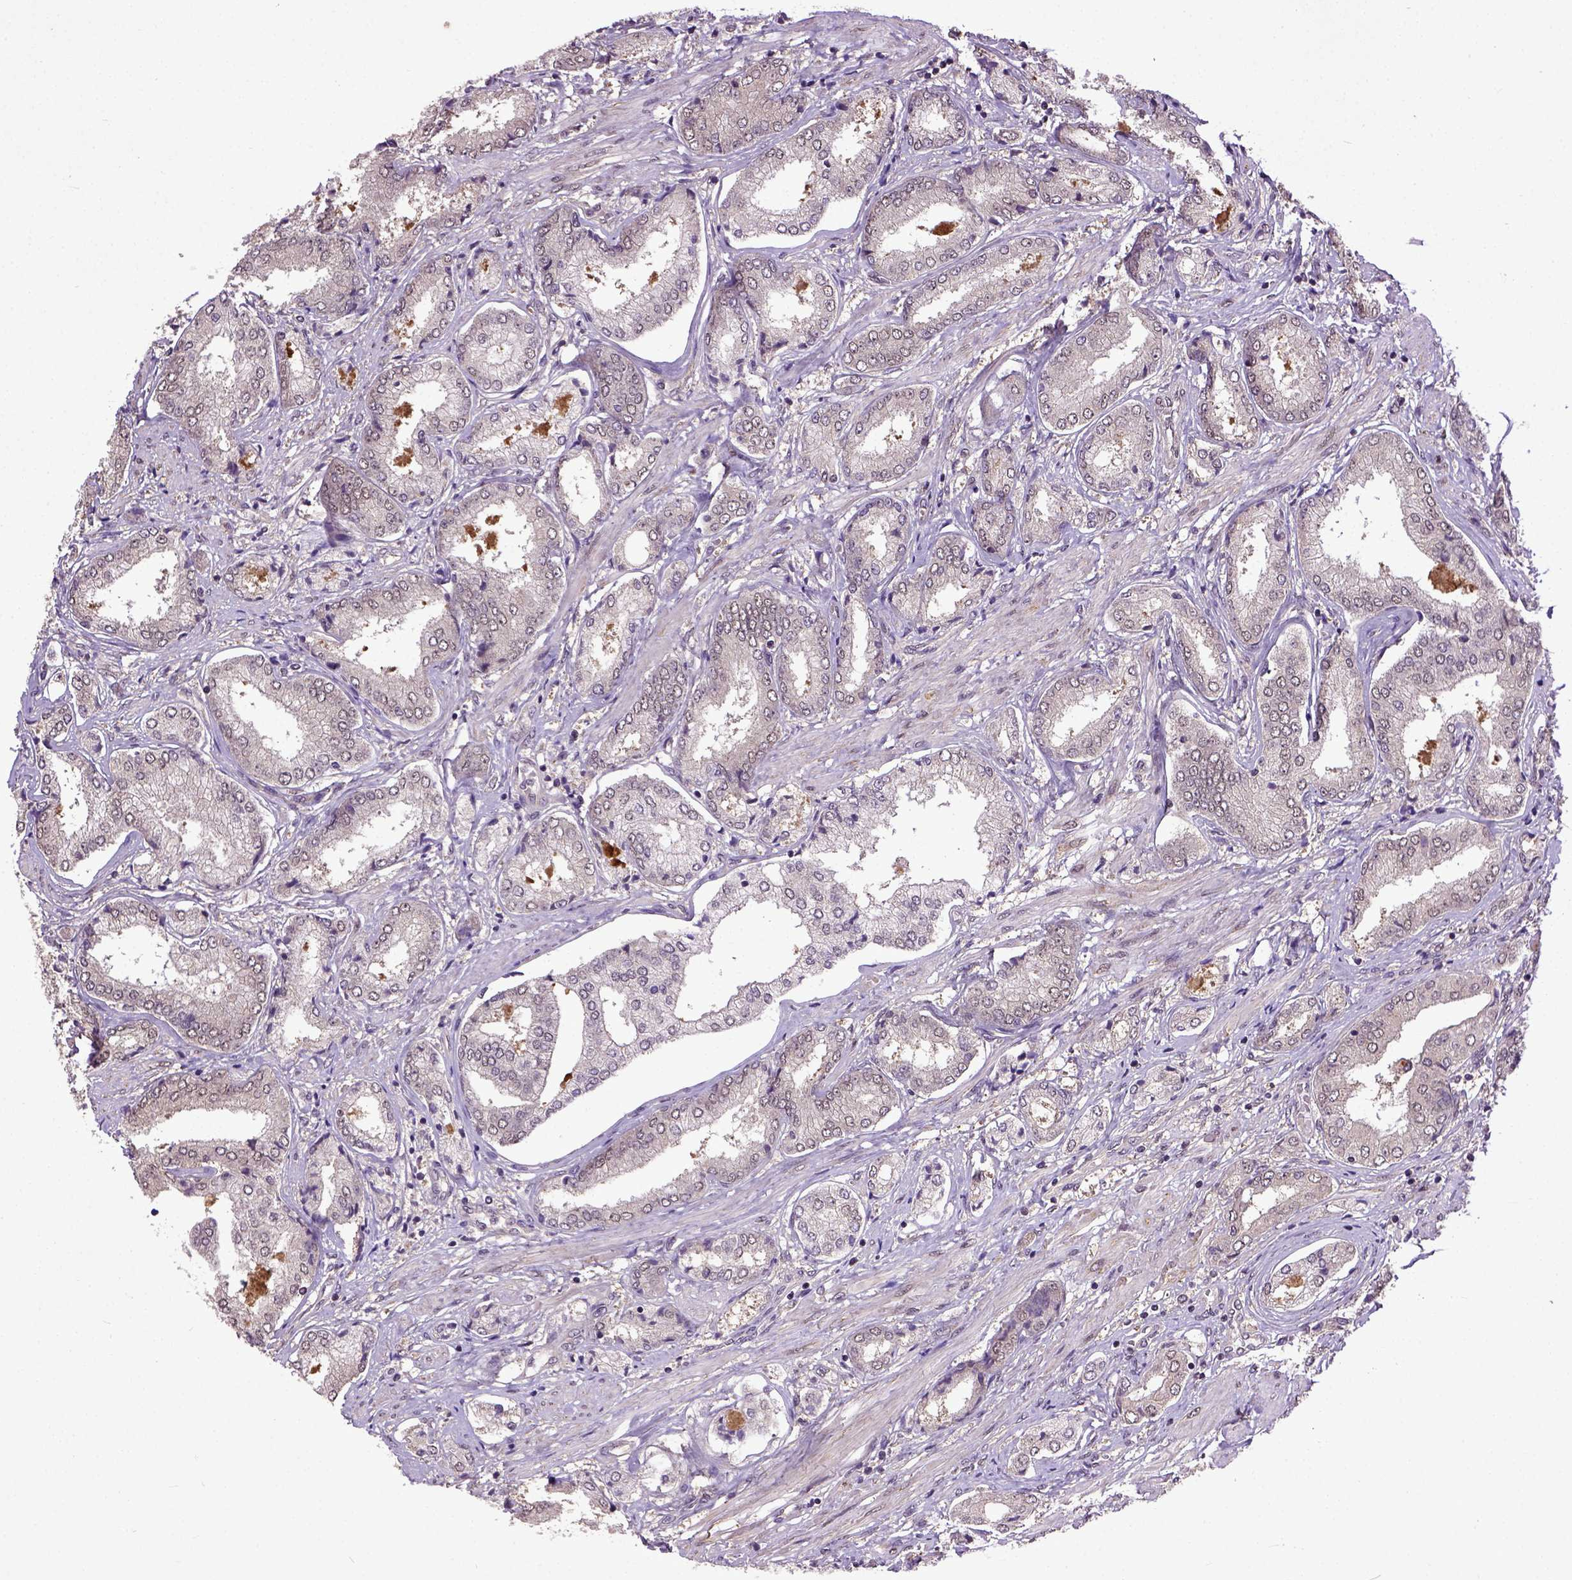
{"staining": {"intensity": "negative", "quantity": "none", "location": "none"}, "tissue": "prostate cancer", "cell_type": "Tumor cells", "image_type": "cancer", "snomed": [{"axis": "morphology", "description": "Adenocarcinoma, NOS"}, {"axis": "topography", "description": "Prostate"}], "caption": "Immunohistochemistry (IHC) of human adenocarcinoma (prostate) reveals no expression in tumor cells.", "gene": "UBA3", "patient": {"sex": "male", "age": 63}}